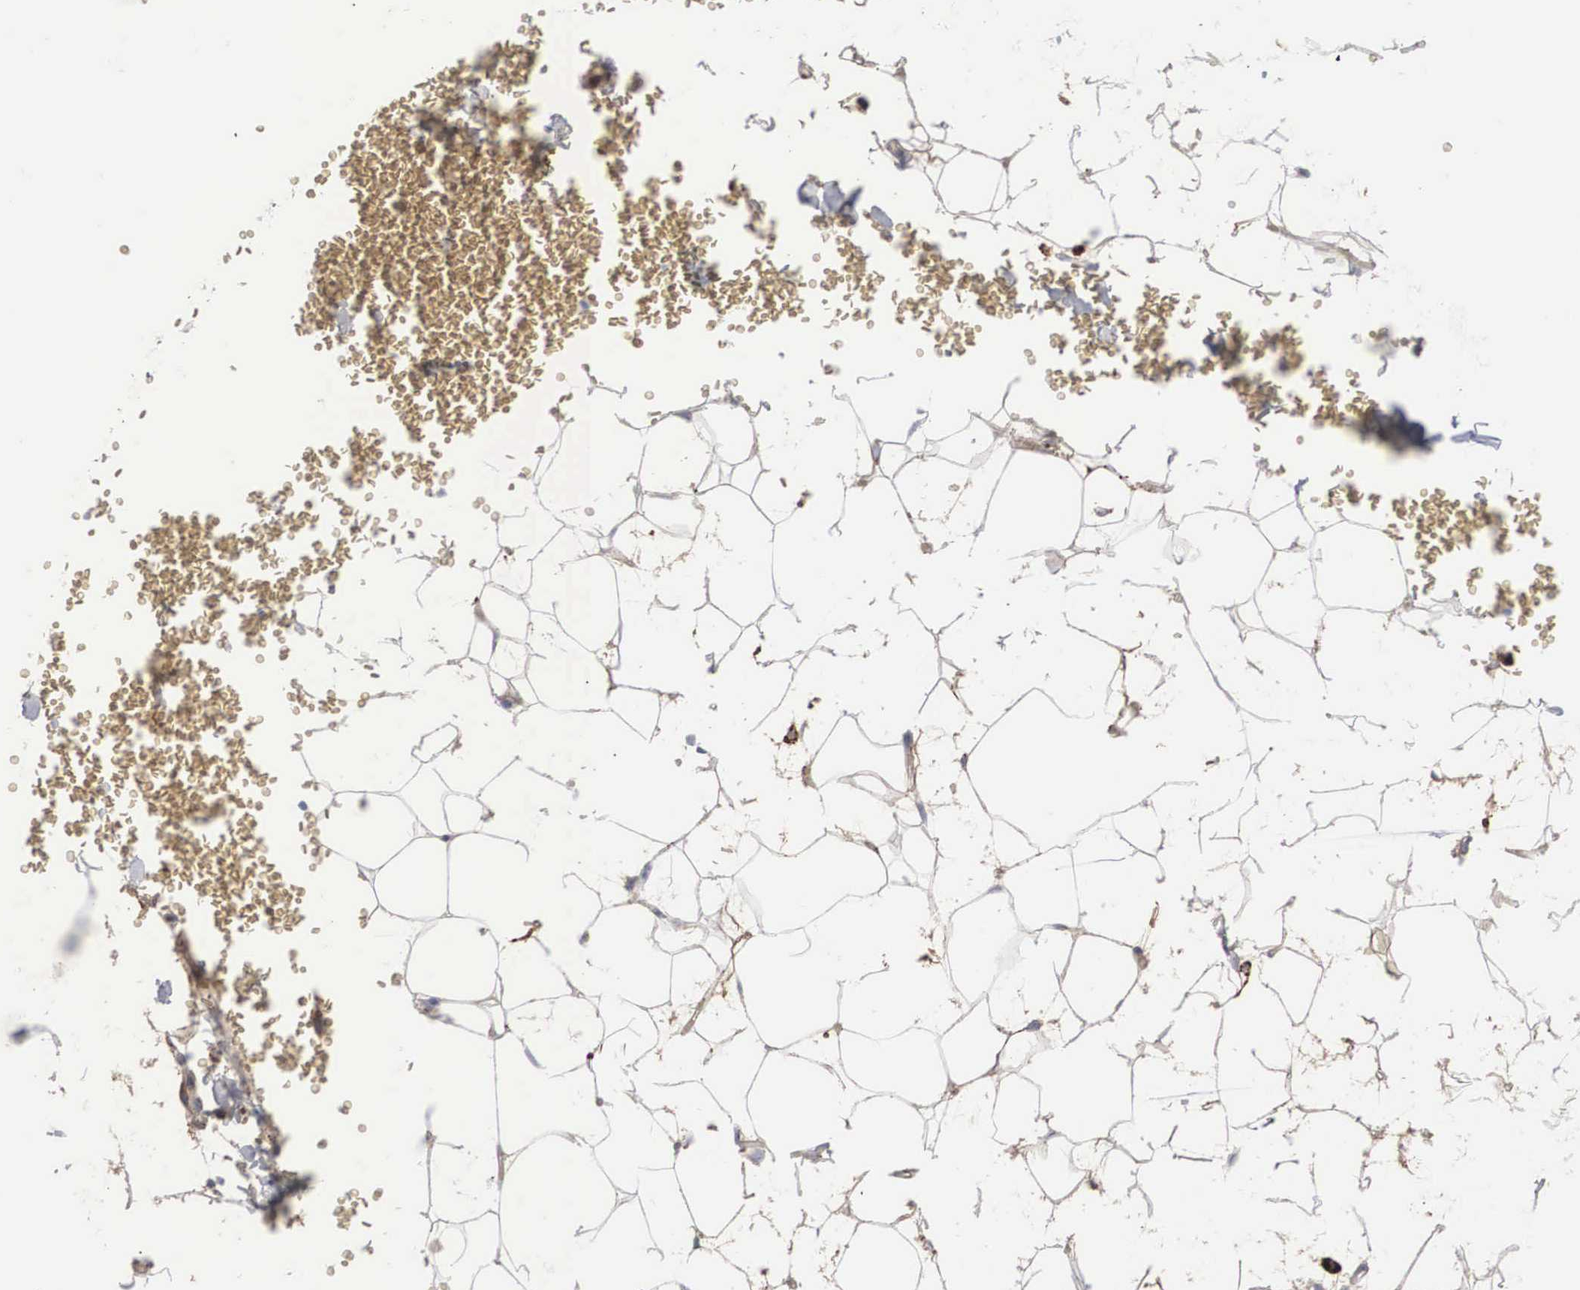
{"staining": {"intensity": "negative", "quantity": "none", "location": "none"}, "tissue": "adipose tissue", "cell_type": "Adipocytes", "image_type": "normal", "snomed": [{"axis": "morphology", "description": "Normal tissue, NOS"}, {"axis": "morphology", "description": "Inflammation, NOS"}, {"axis": "topography", "description": "Lymph node"}, {"axis": "topography", "description": "Peripheral nerve tissue"}], "caption": "Photomicrograph shows no significant protein expression in adipocytes of benign adipose tissue.", "gene": "LGALS3BP", "patient": {"sex": "male", "age": 52}}